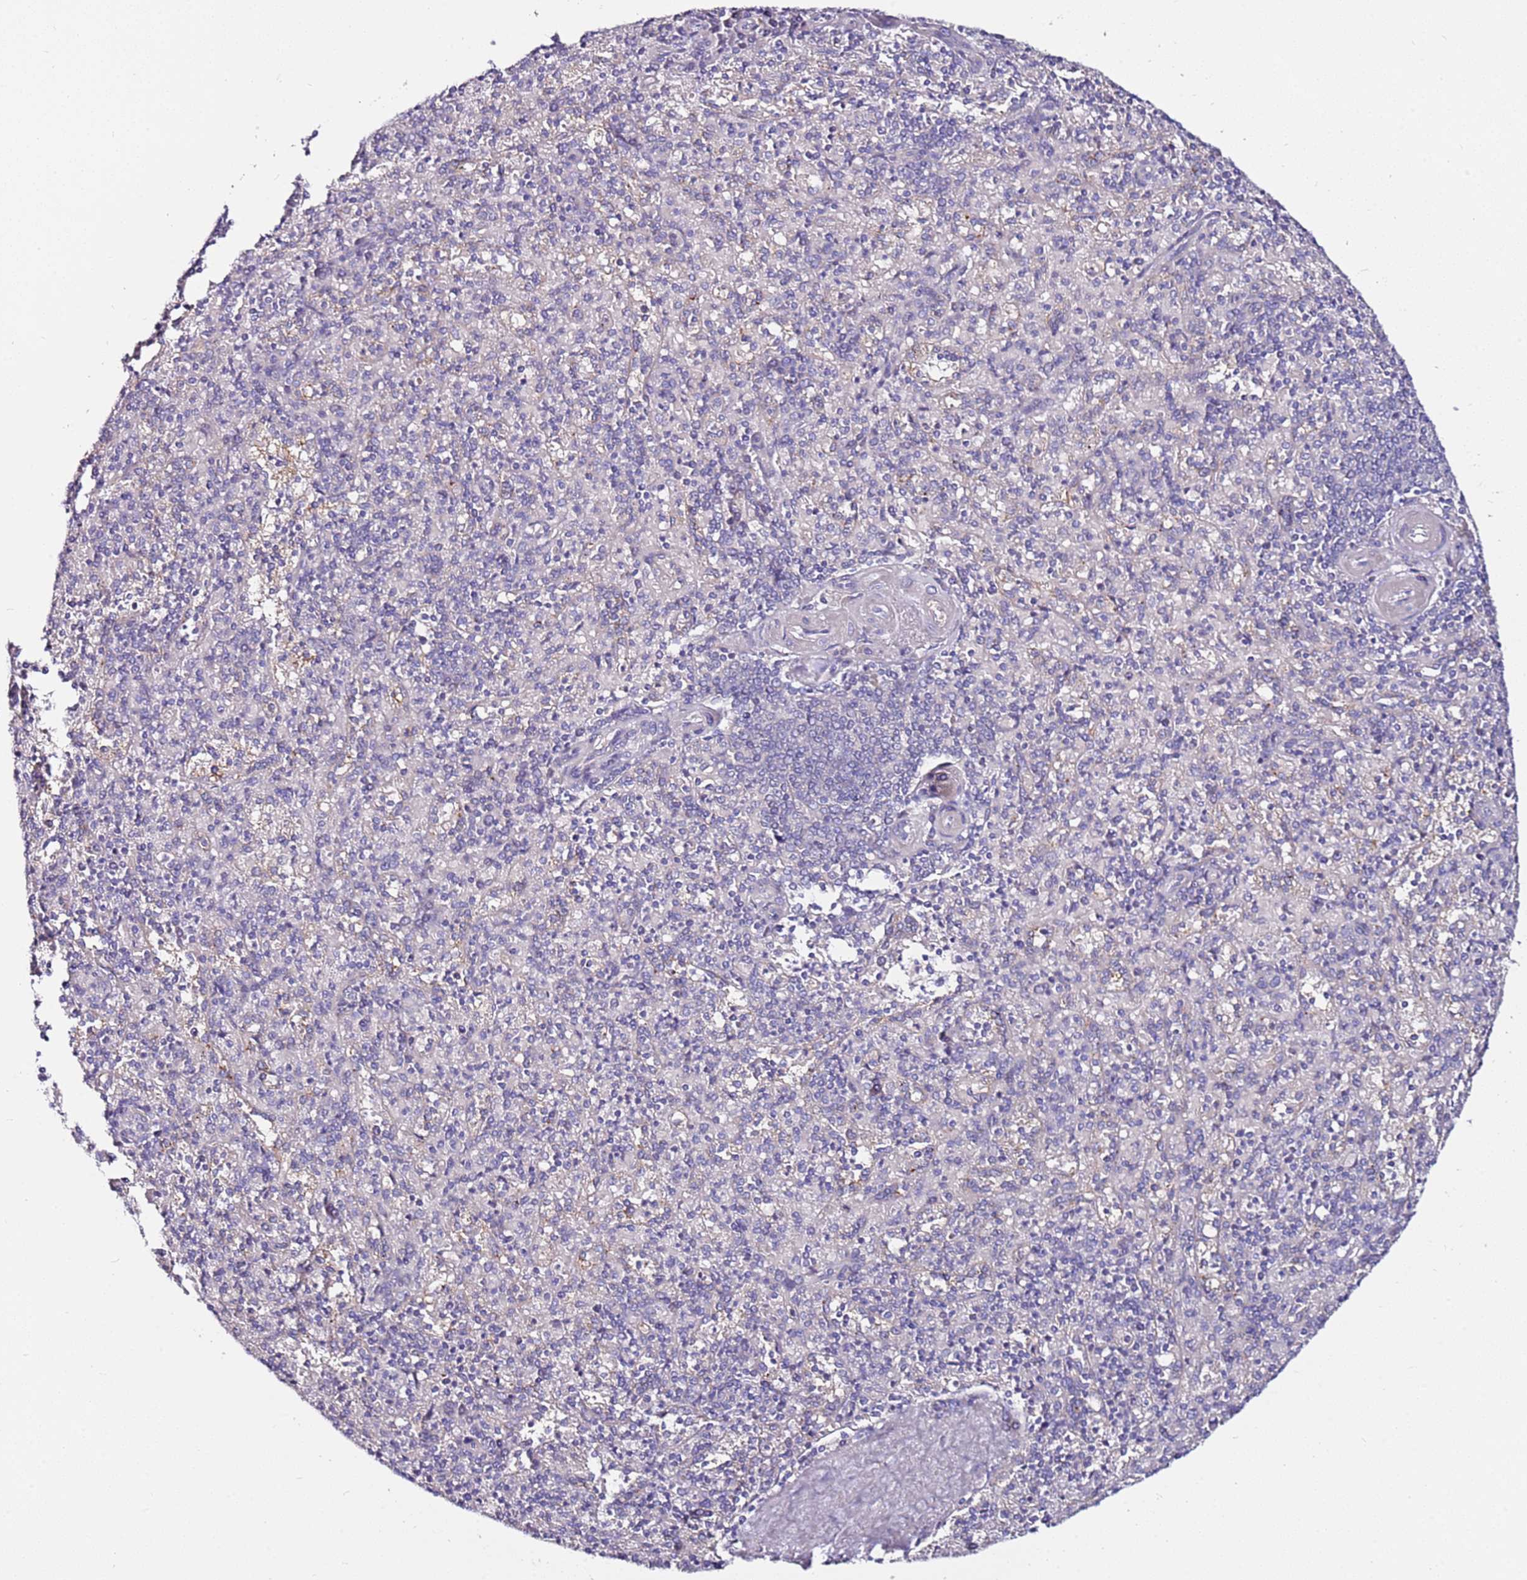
{"staining": {"intensity": "negative", "quantity": "none", "location": "none"}, "tissue": "spleen", "cell_type": "Cells in red pulp", "image_type": "normal", "snomed": [{"axis": "morphology", "description": "Normal tissue, NOS"}, {"axis": "topography", "description": "Spleen"}], "caption": "High magnification brightfield microscopy of normal spleen stained with DAB (3,3'-diaminobenzidine) (brown) and counterstained with hematoxylin (blue): cells in red pulp show no significant expression.", "gene": "SRRM5", "patient": {"sex": "male", "age": 82}}